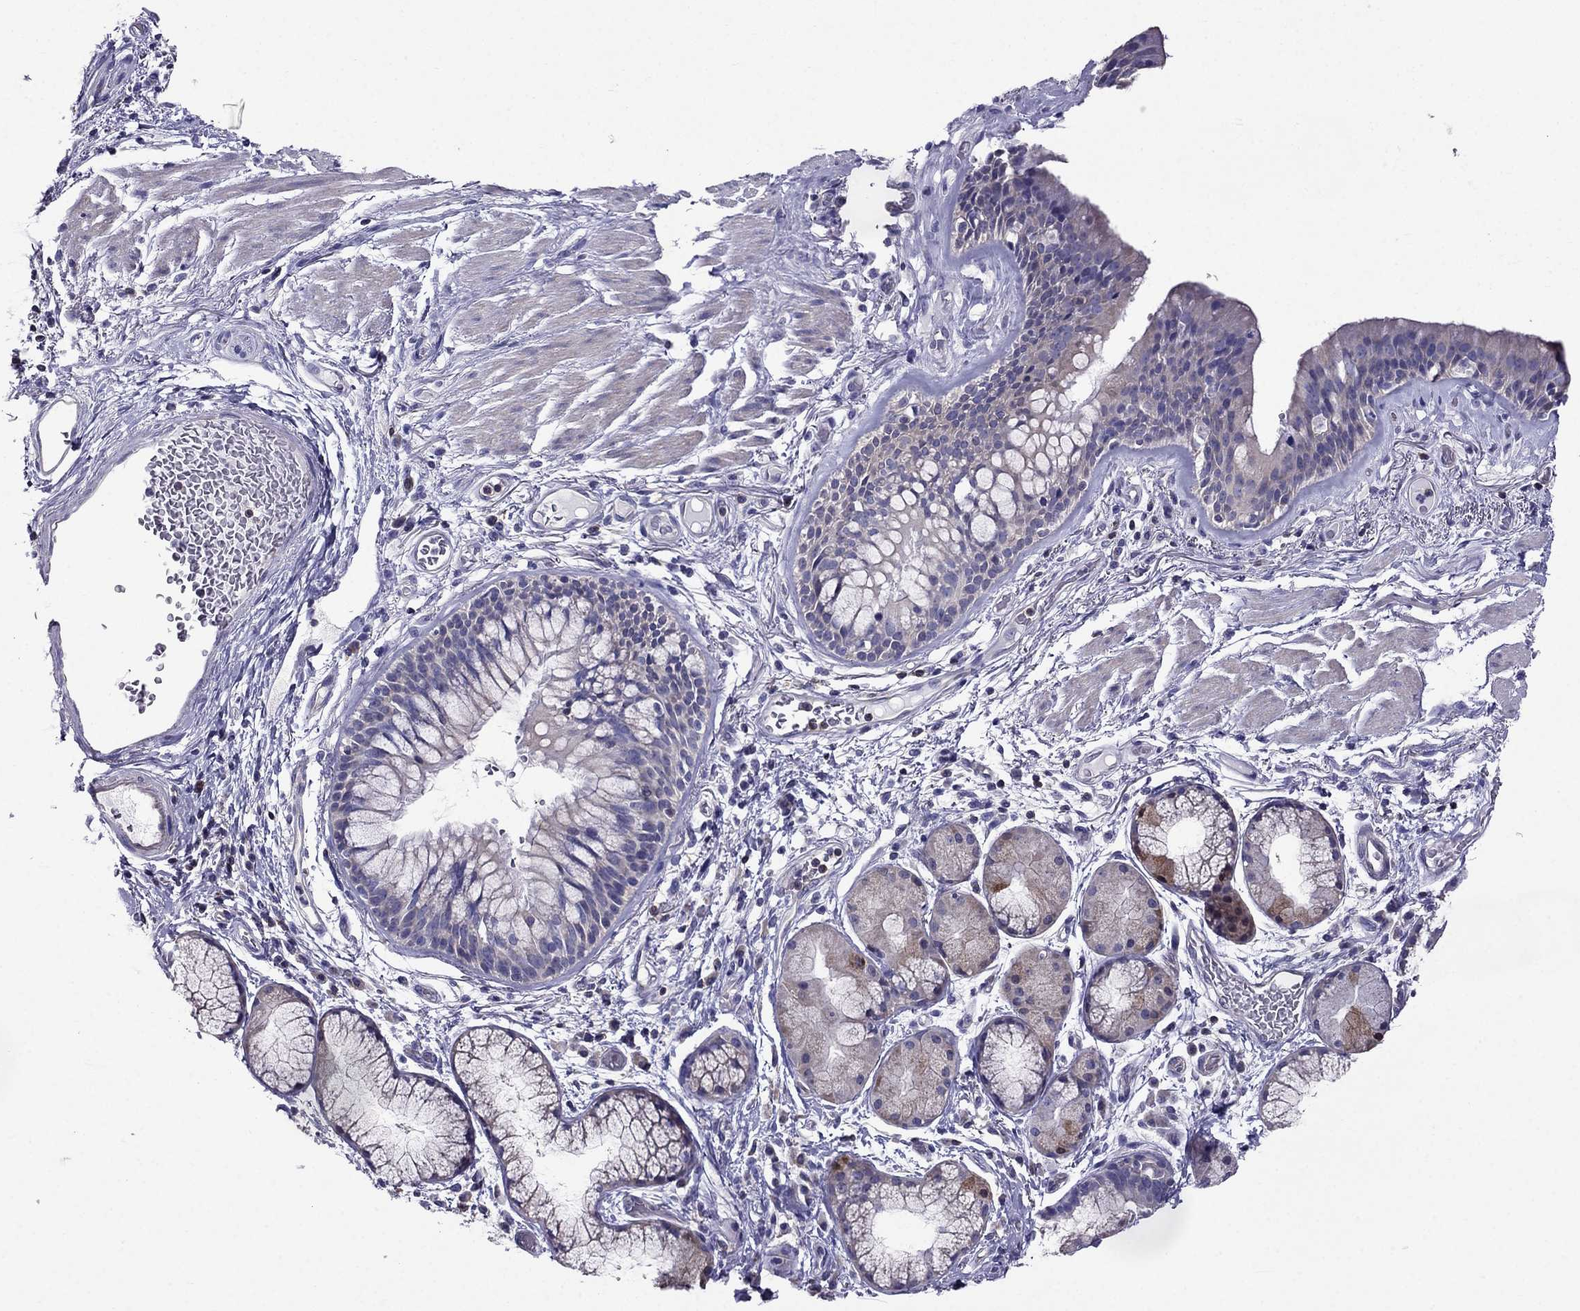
{"staining": {"intensity": "negative", "quantity": "none", "location": "none"}, "tissue": "bronchus", "cell_type": "Respiratory epithelial cells", "image_type": "normal", "snomed": [{"axis": "morphology", "description": "Normal tissue, NOS"}, {"axis": "topography", "description": "Bronchus"}, {"axis": "topography", "description": "Lung"}], "caption": "Respiratory epithelial cells show no significant positivity in benign bronchus. The staining is performed using DAB (3,3'-diaminobenzidine) brown chromogen with nuclei counter-stained in using hematoxylin.", "gene": "AAK1", "patient": {"sex": "female", "age": 57}}